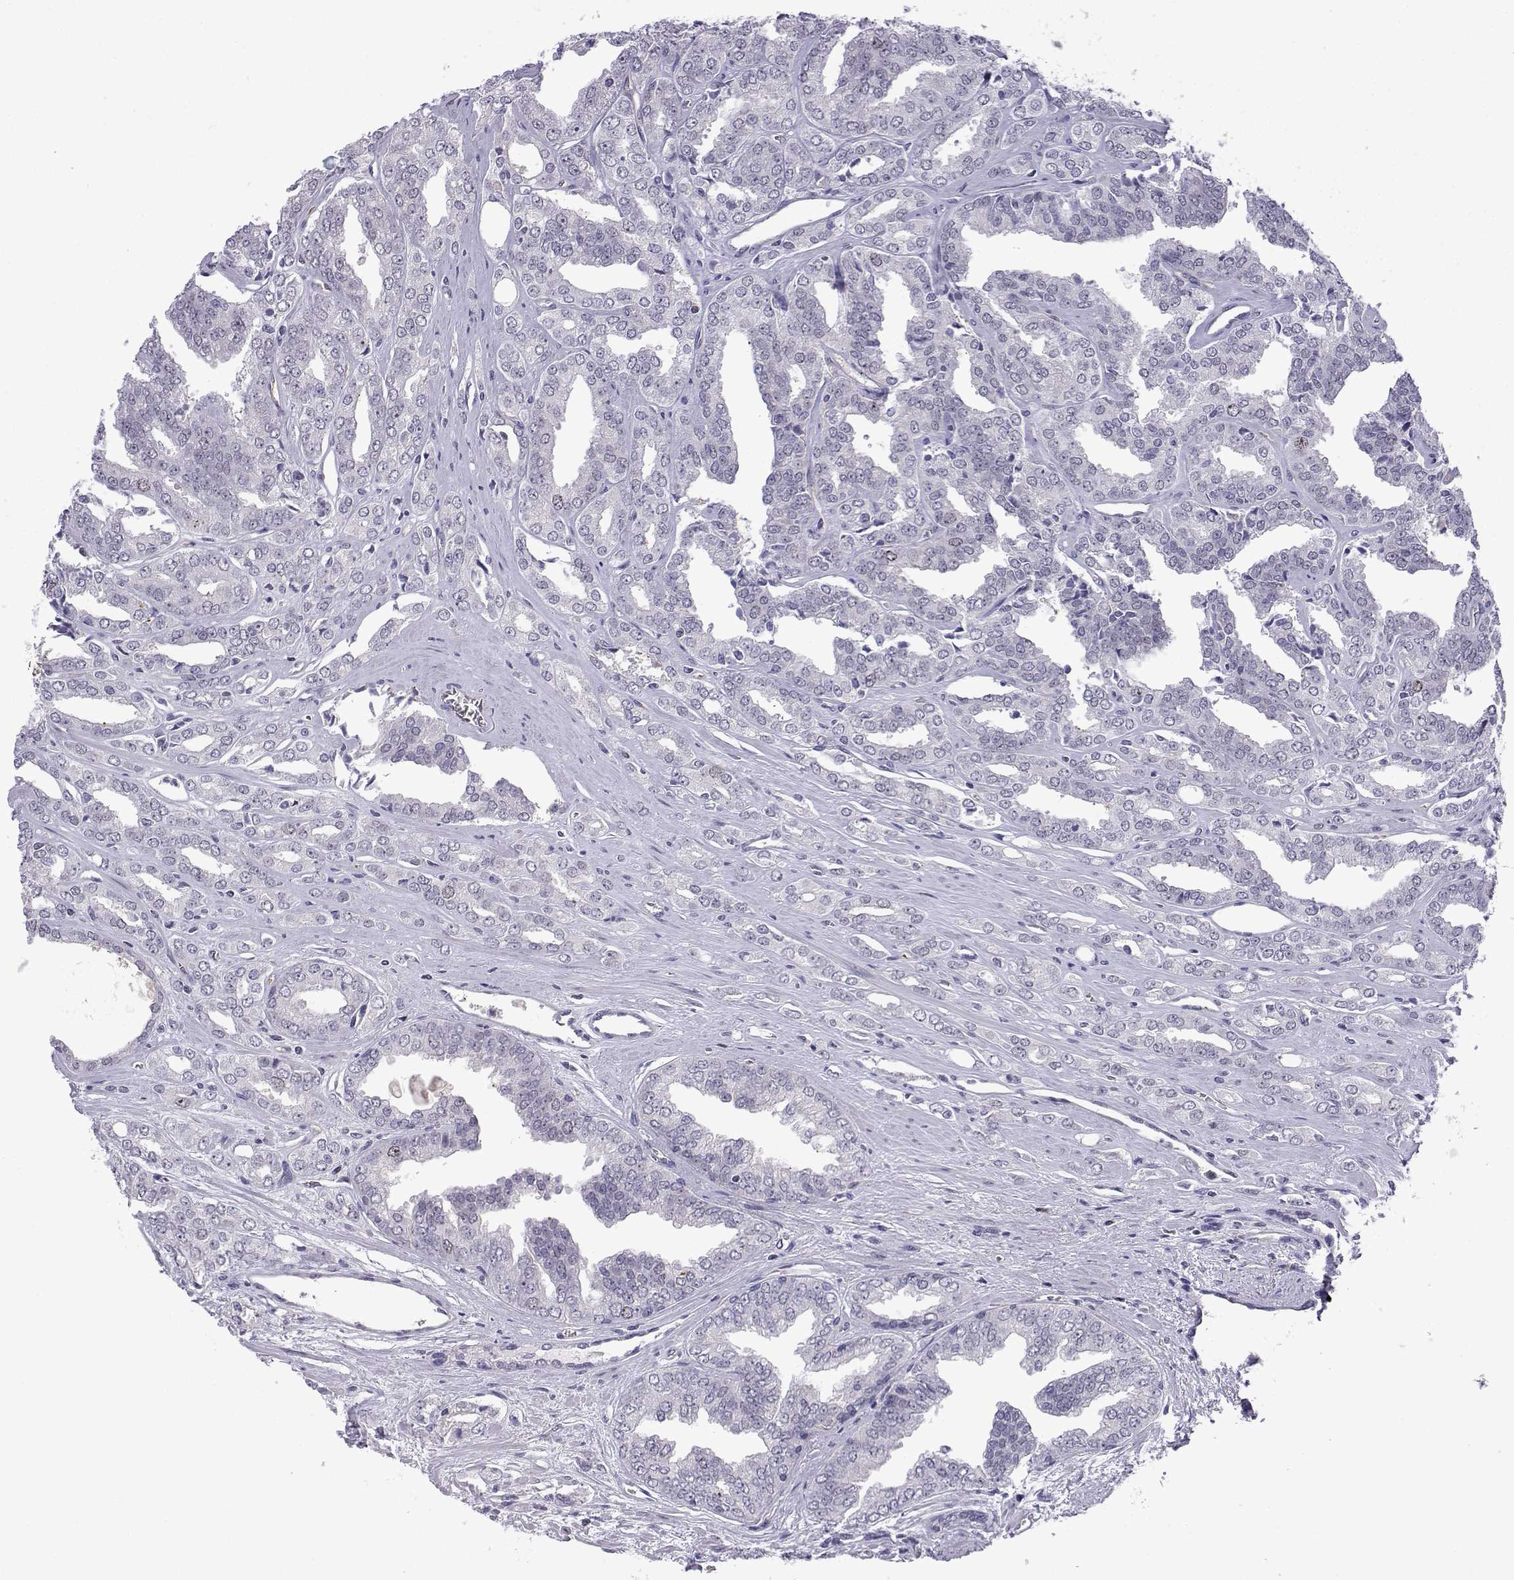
{"staining": {"intensity": "negative", "quantity": "none", "location": "none"}, "tissue": "prostate cancer", "cell_type": "Tumor cells", "image_type": "cancer", "snomed": [{"axis": "morphology", "description": "Adenocarcinoma, NOS"}, {"axis": "morphology", "description": "Adenocarcinoma, High grade"}, {"axis": "topography", "description": "Prostate"}], "caption": "A histopathology image of adenocarcinoma (prostate) stained for a protein exhibits no brown staining in tumor cells.", "gene": "INCENP", "patient": {"sex": "male", "age": 70}}